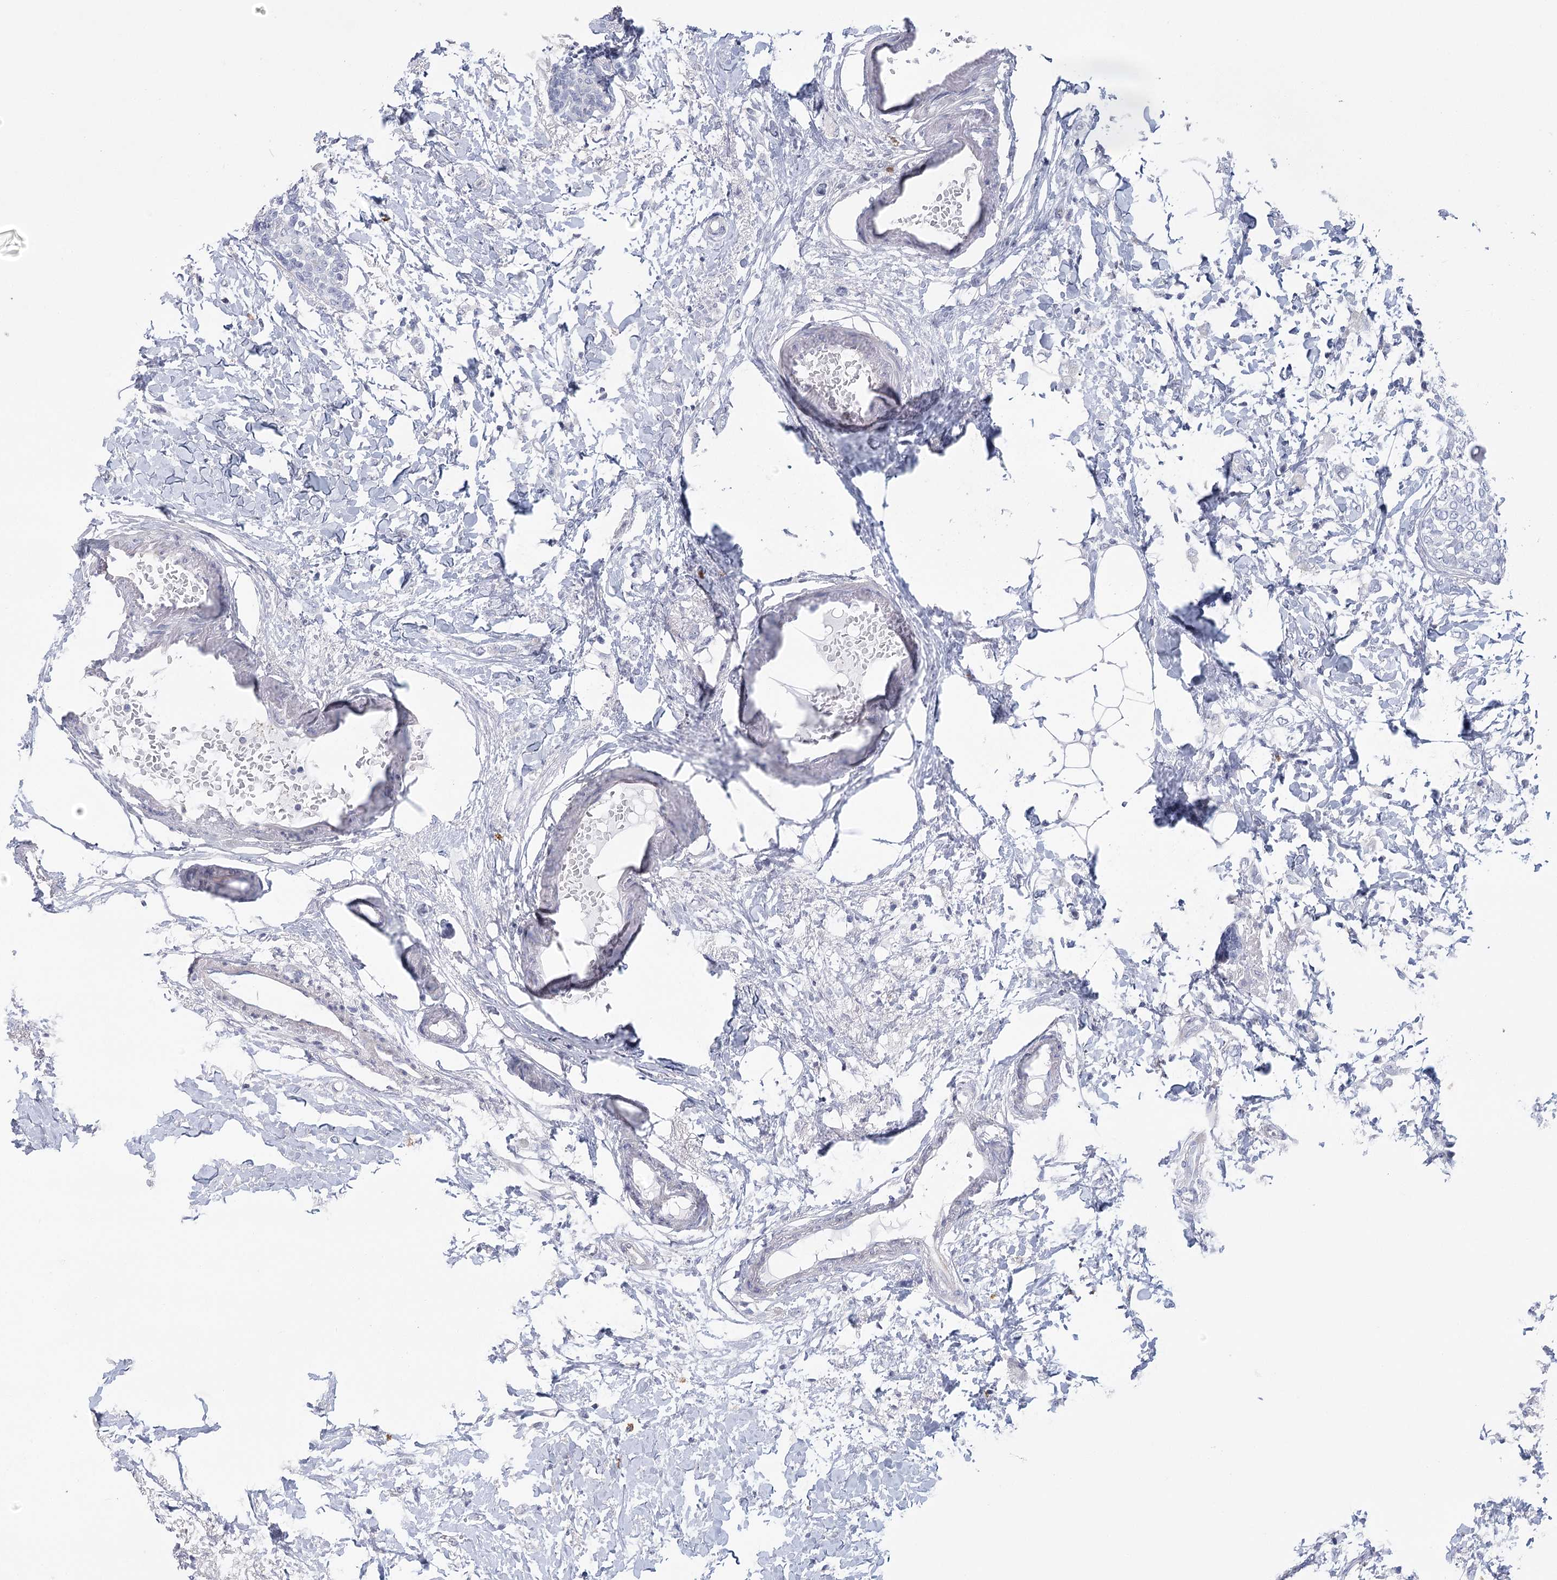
{"staining": {"intensity": "negative", "quantity": "none", "location": "none"}, "tissue": "breast cancer", "cell_type": "Tumor cells", "image_type": "cancer", "snomed": [{"axis": "morphology", "description": "Normal tissue, NOS"}, {"axis": "morphology", "description": "Lobular carcinoma"}, {"axis": "topography", "description": "Breast"}], "caption": "Protein analysis of lobular carcinoma (breast) demonstrates no significant expression in tumor cells. (Immunohistochemistry, brightfield microscopy, high magnification).", "gene": "FAM76B", "patient": {"sex": "female", "age": 47}}